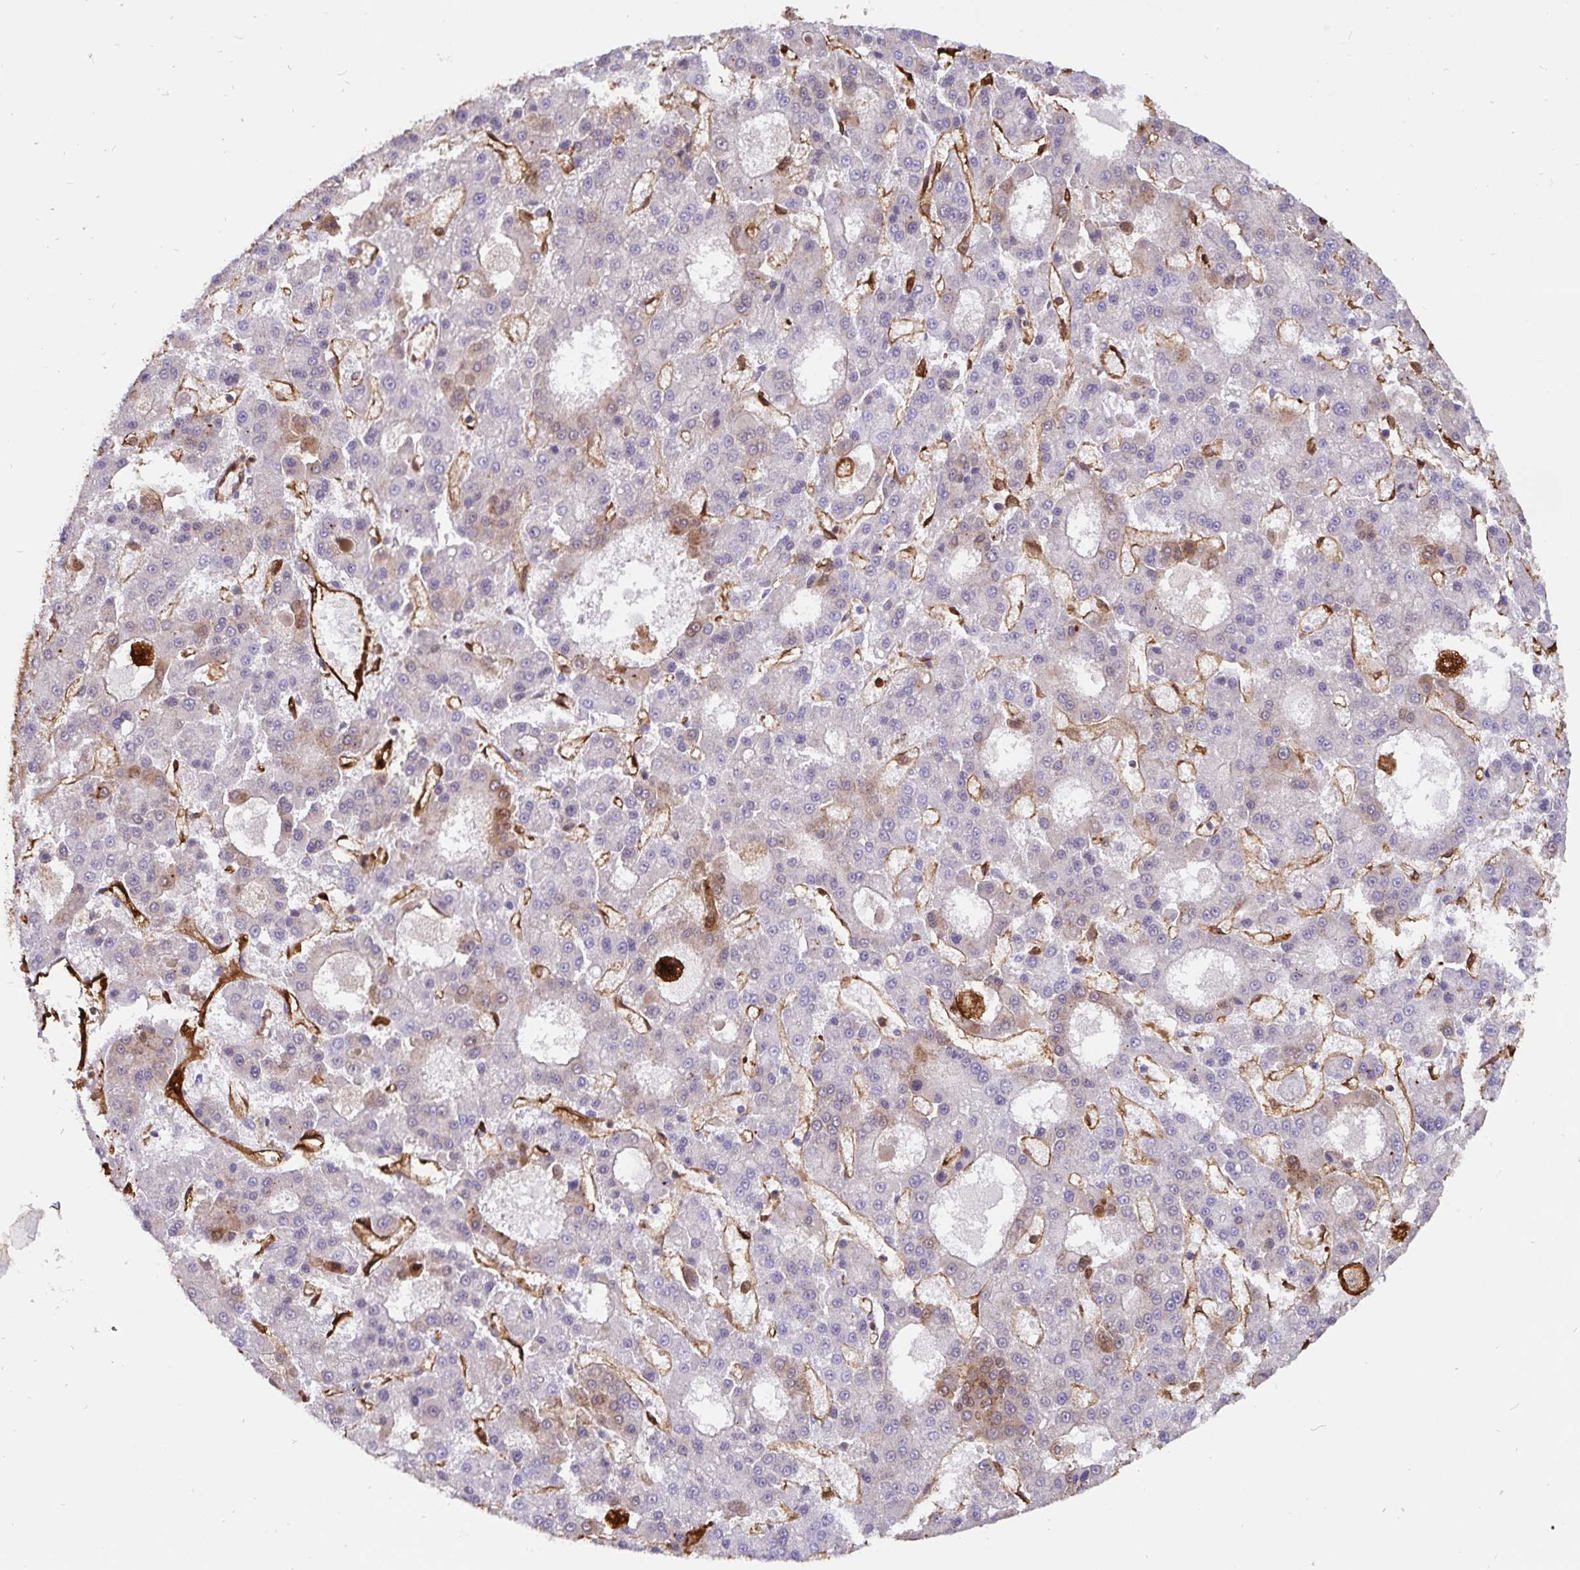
{"staining": {"intensity": "weak", "quantity": "<25%", "location": "cytoplasmic/membranous"}, "tissue": "liver cancer", "cell_type": "Tumor cells", "image_type": "cancer", "snomed": [{"axis": "morphology", "description": "Carcinoma, Hepatocellular, NOS"}, {"axis": "topography", "description": "Liver"}], "caption": "There is no significant positivity in tumor cells of liver cancer (hepatocellular carcinoma).", "gene": "ANXA2", "patient": {"sex": "male", "age": 70}}